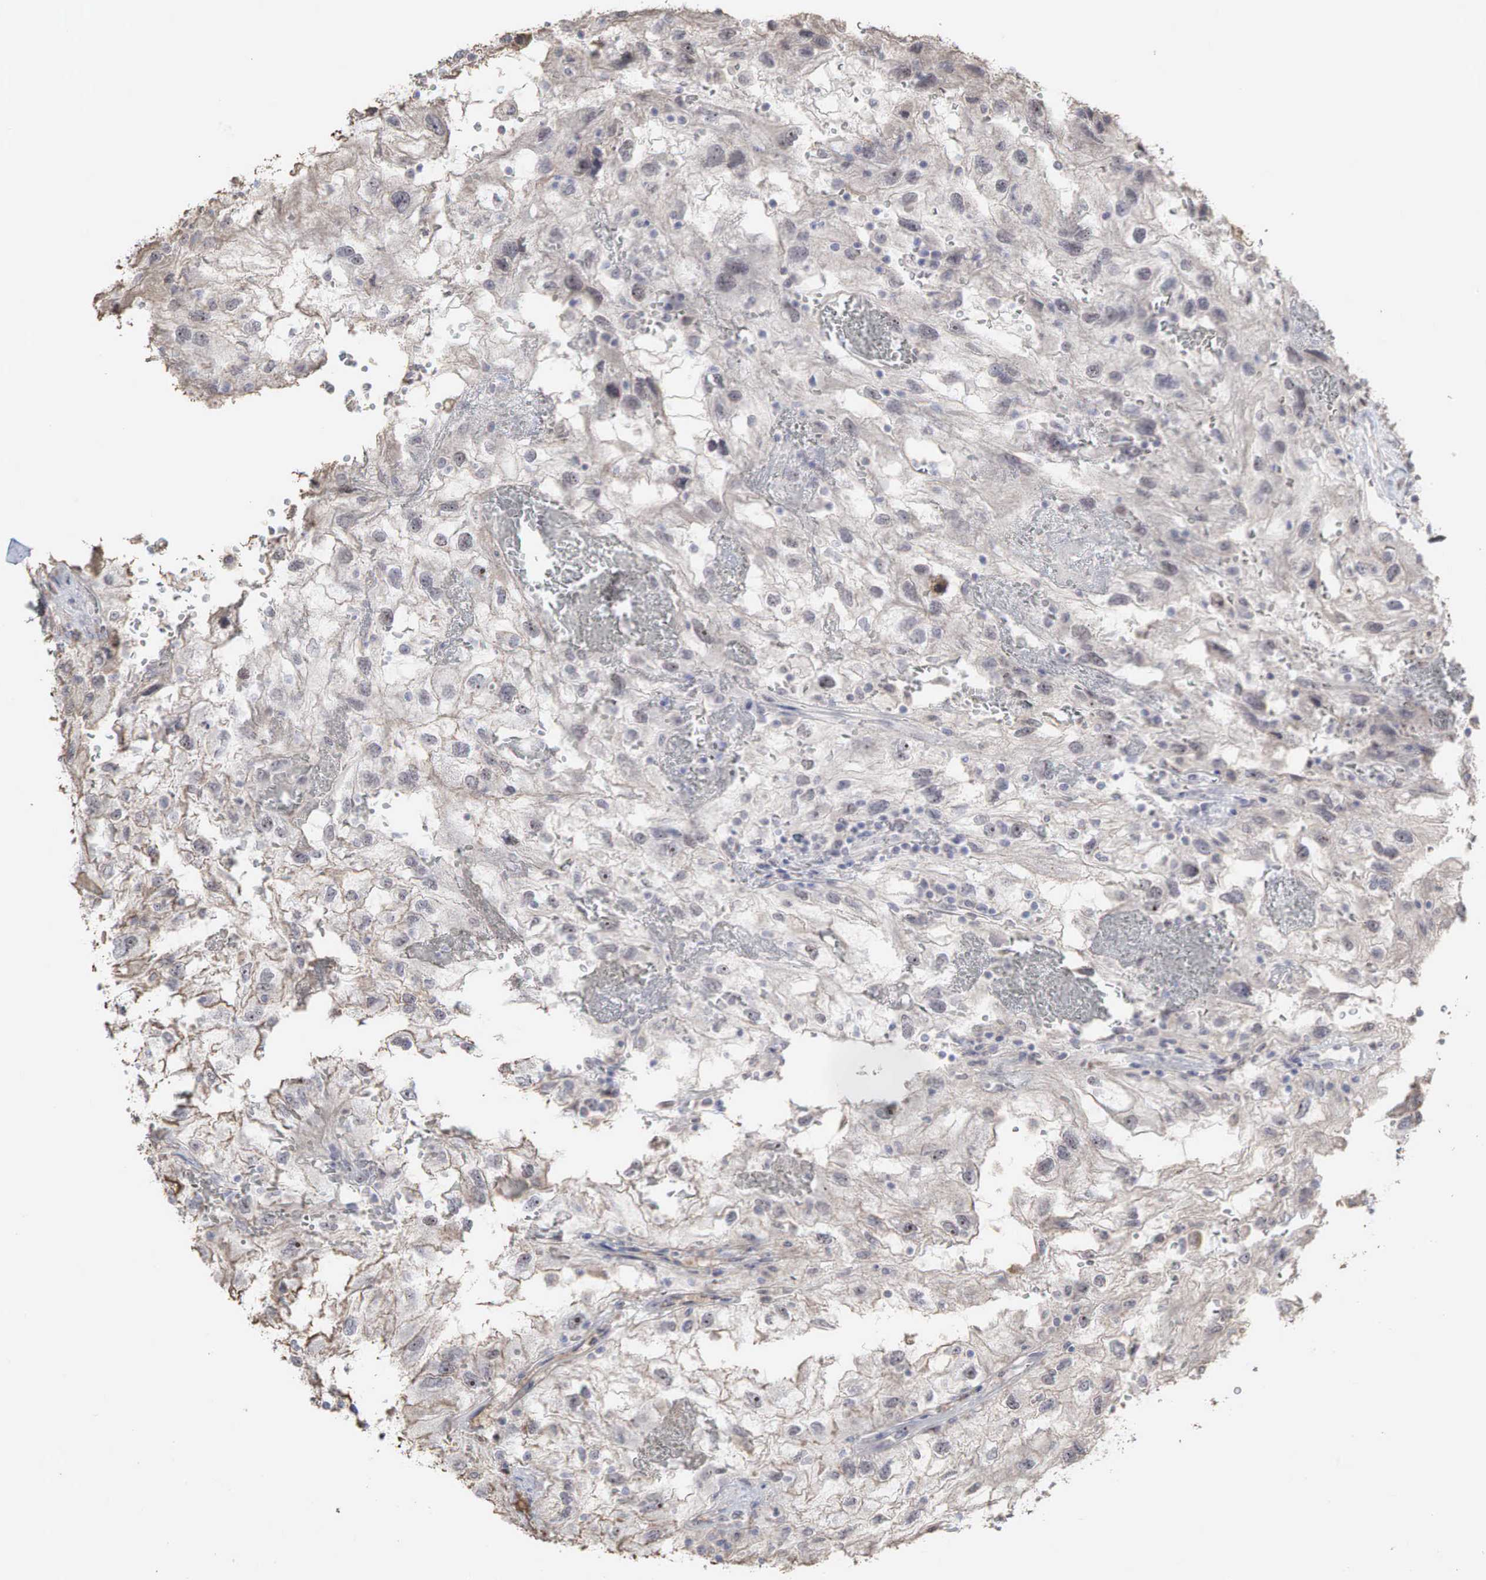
{"staining": {"intensity": "weak", "quantity": ">75%", "location": "cytoplasmic/membranous"}, "tissue": "renal cancer", "cell_type": "Tumor cells", "image_type": "cancer", "snomed": [{"axis": "morphology", "description": "Normal tissue, NOS"}, {"axis": "morphology", "description": "Adenocarcinoma, NOS"}, {"axis": "topography", "description": "Kidney"}], "caption": "Protein expression analysis of renal adenocarcinoma demonstrates weak cytoplasmic/membranous staining in approximately >75% of tumor cells. The staining is performed using DAB (3,3'-diaminobenzidine) brown chromogen to label protein expression. The nuclei are counter-stained blue using hematoxylin.", "gene": "DKC1", "patient": {"sex": "male", "age": 71}}